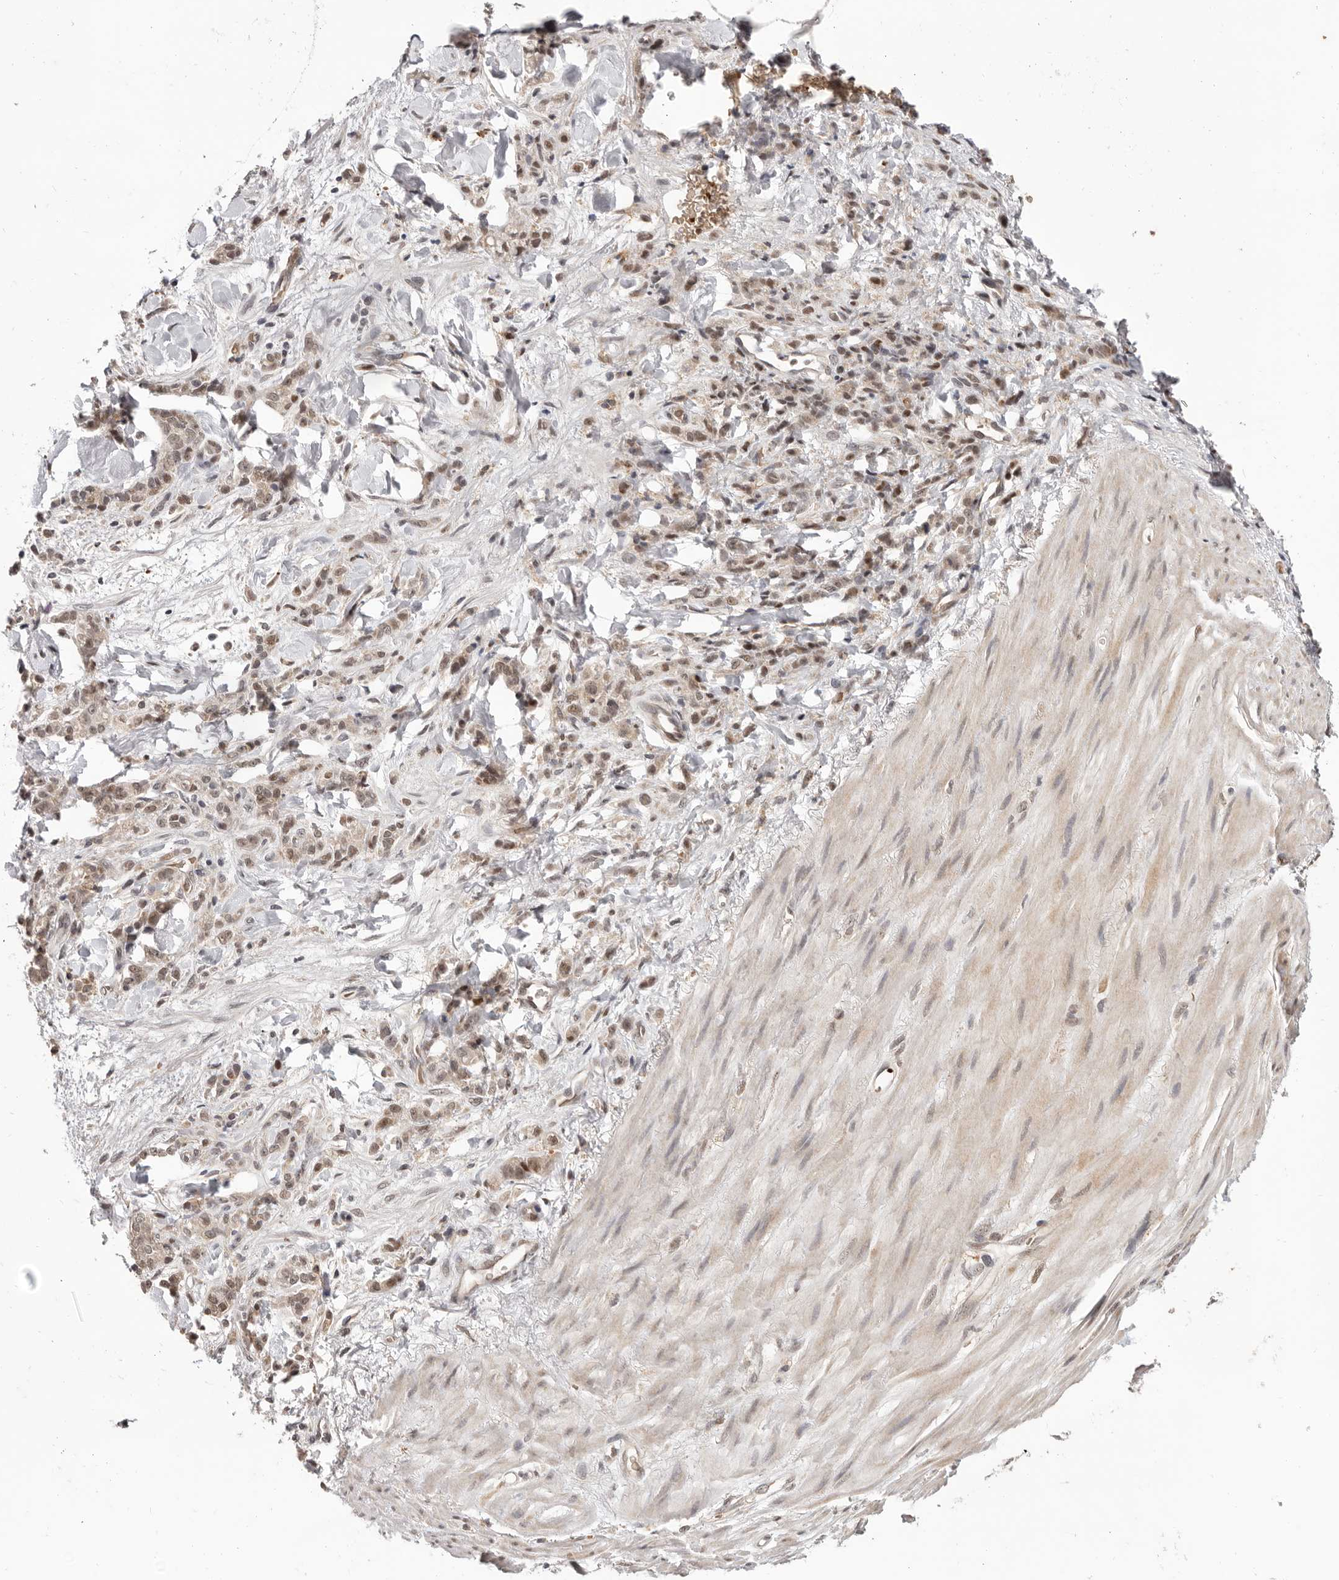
{"staining": {"intensity": "weak", "quantity": ">75%", "location": "cytoplasmic/membranous,nuclear"}, "tissue": "stomach cancer", "cell_type": "Tumor cells", "image_type": "cancer", "snomed": [{"axis": "morphology", "description": "Normal tissue, NOS"}, {"axis": "morphology", "description": "Adenocarcinoma, NOS"}, {"axis": "topography", "description": "Stomach"}], "caption": "Protein positivity by immunohistochemistry (IHC) shows weak cytoplasmic/membranous and nuclear staining in approximately >75% of tumor cells in stomach cancer (adenocarcinoma).", "gene": "NCOA3", "patient": {"sex": "male", "age": 82}}